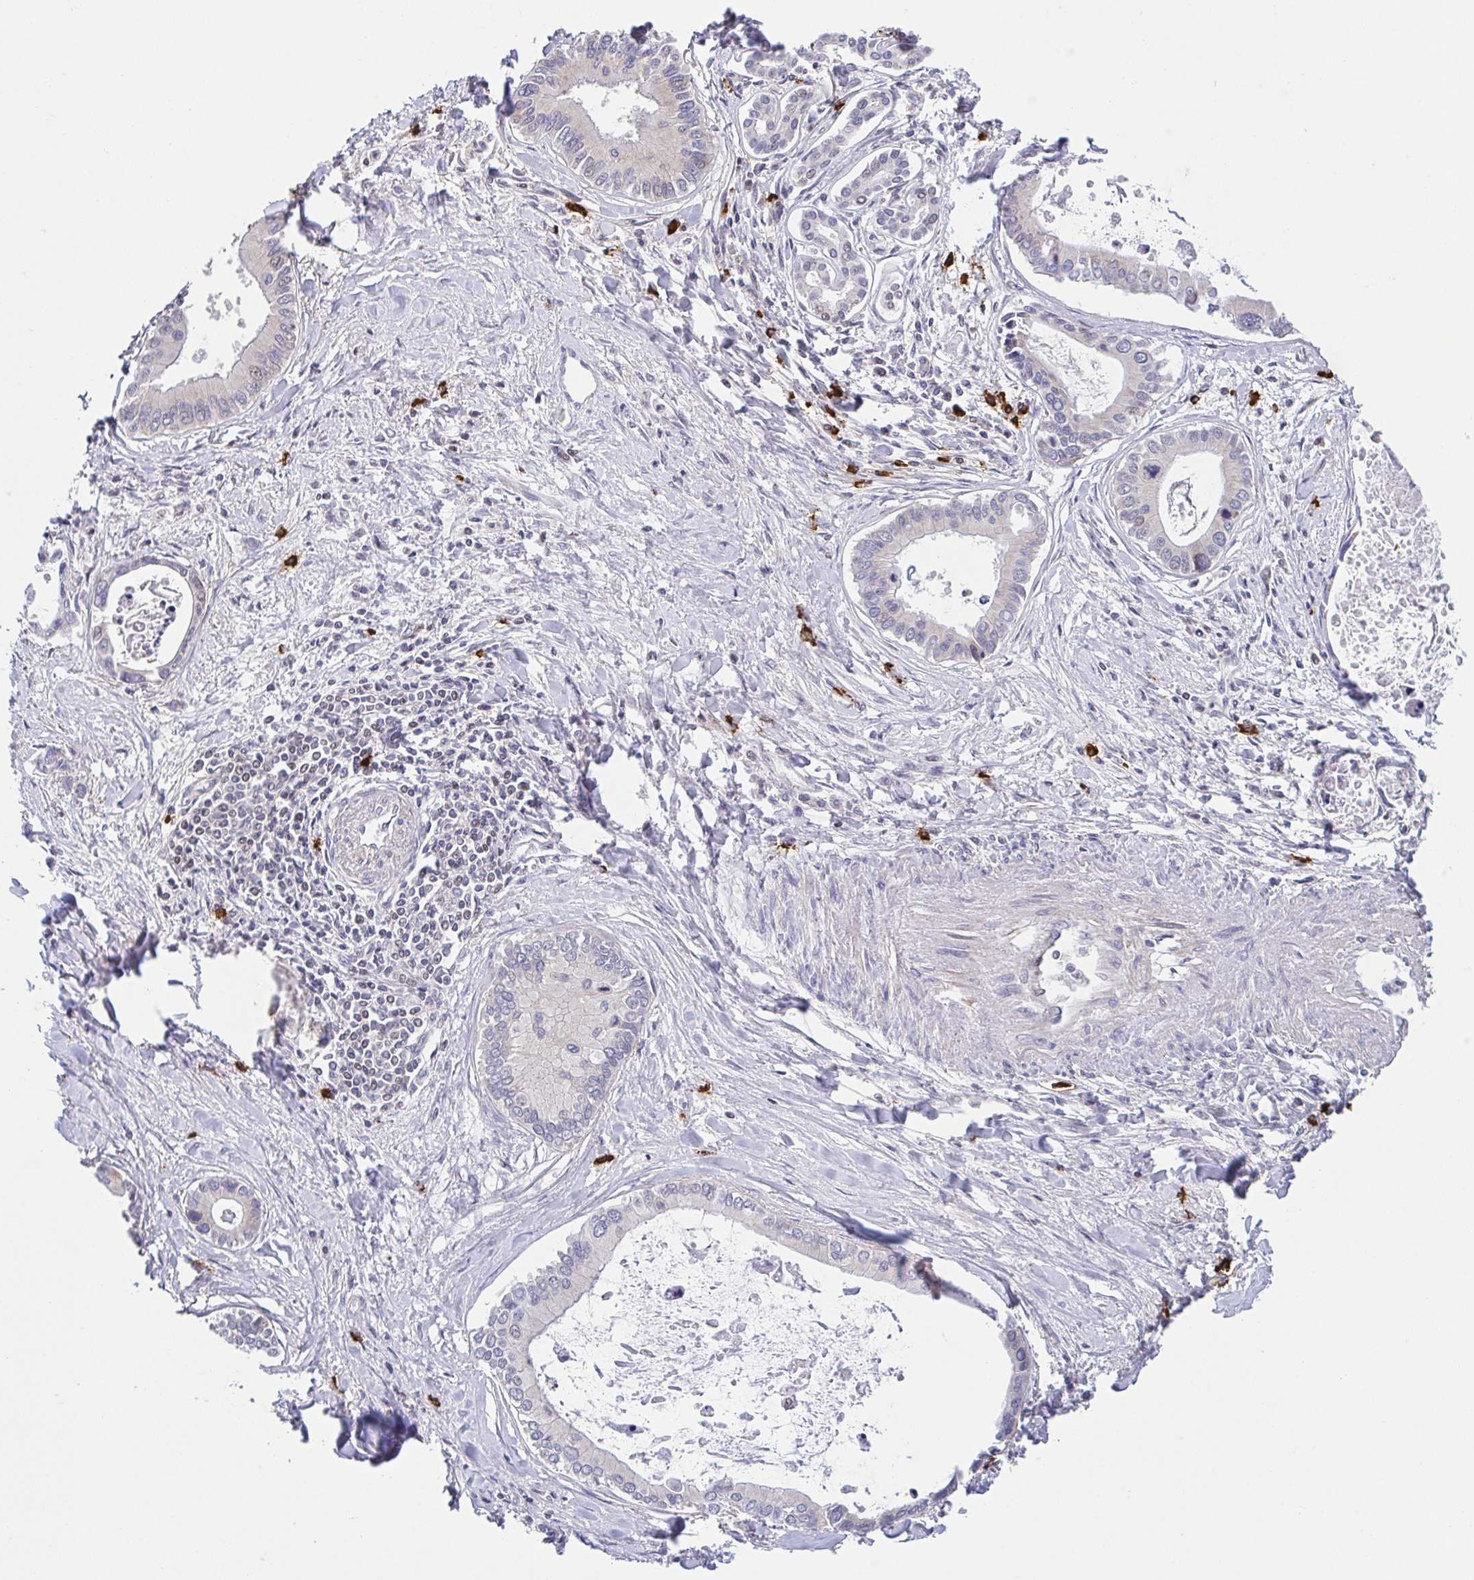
{"staining": {"intensity": "negative", "quantity": "none", "location": "none"}, "tissue": "liver cancer", "cell_type": "Tumor cells", "image_type": "cancer", "snomed": [{"axis": "morphology", "description": "Cholangiocarcinoma"}, {"axis": "topography", "description": "Liver"}], "caption": "An image of human liver cholangiocarcinoma is negative for staining in tumor cells.", "gene": "PREPL", "patient": {"sex": "male", "age": 66}}